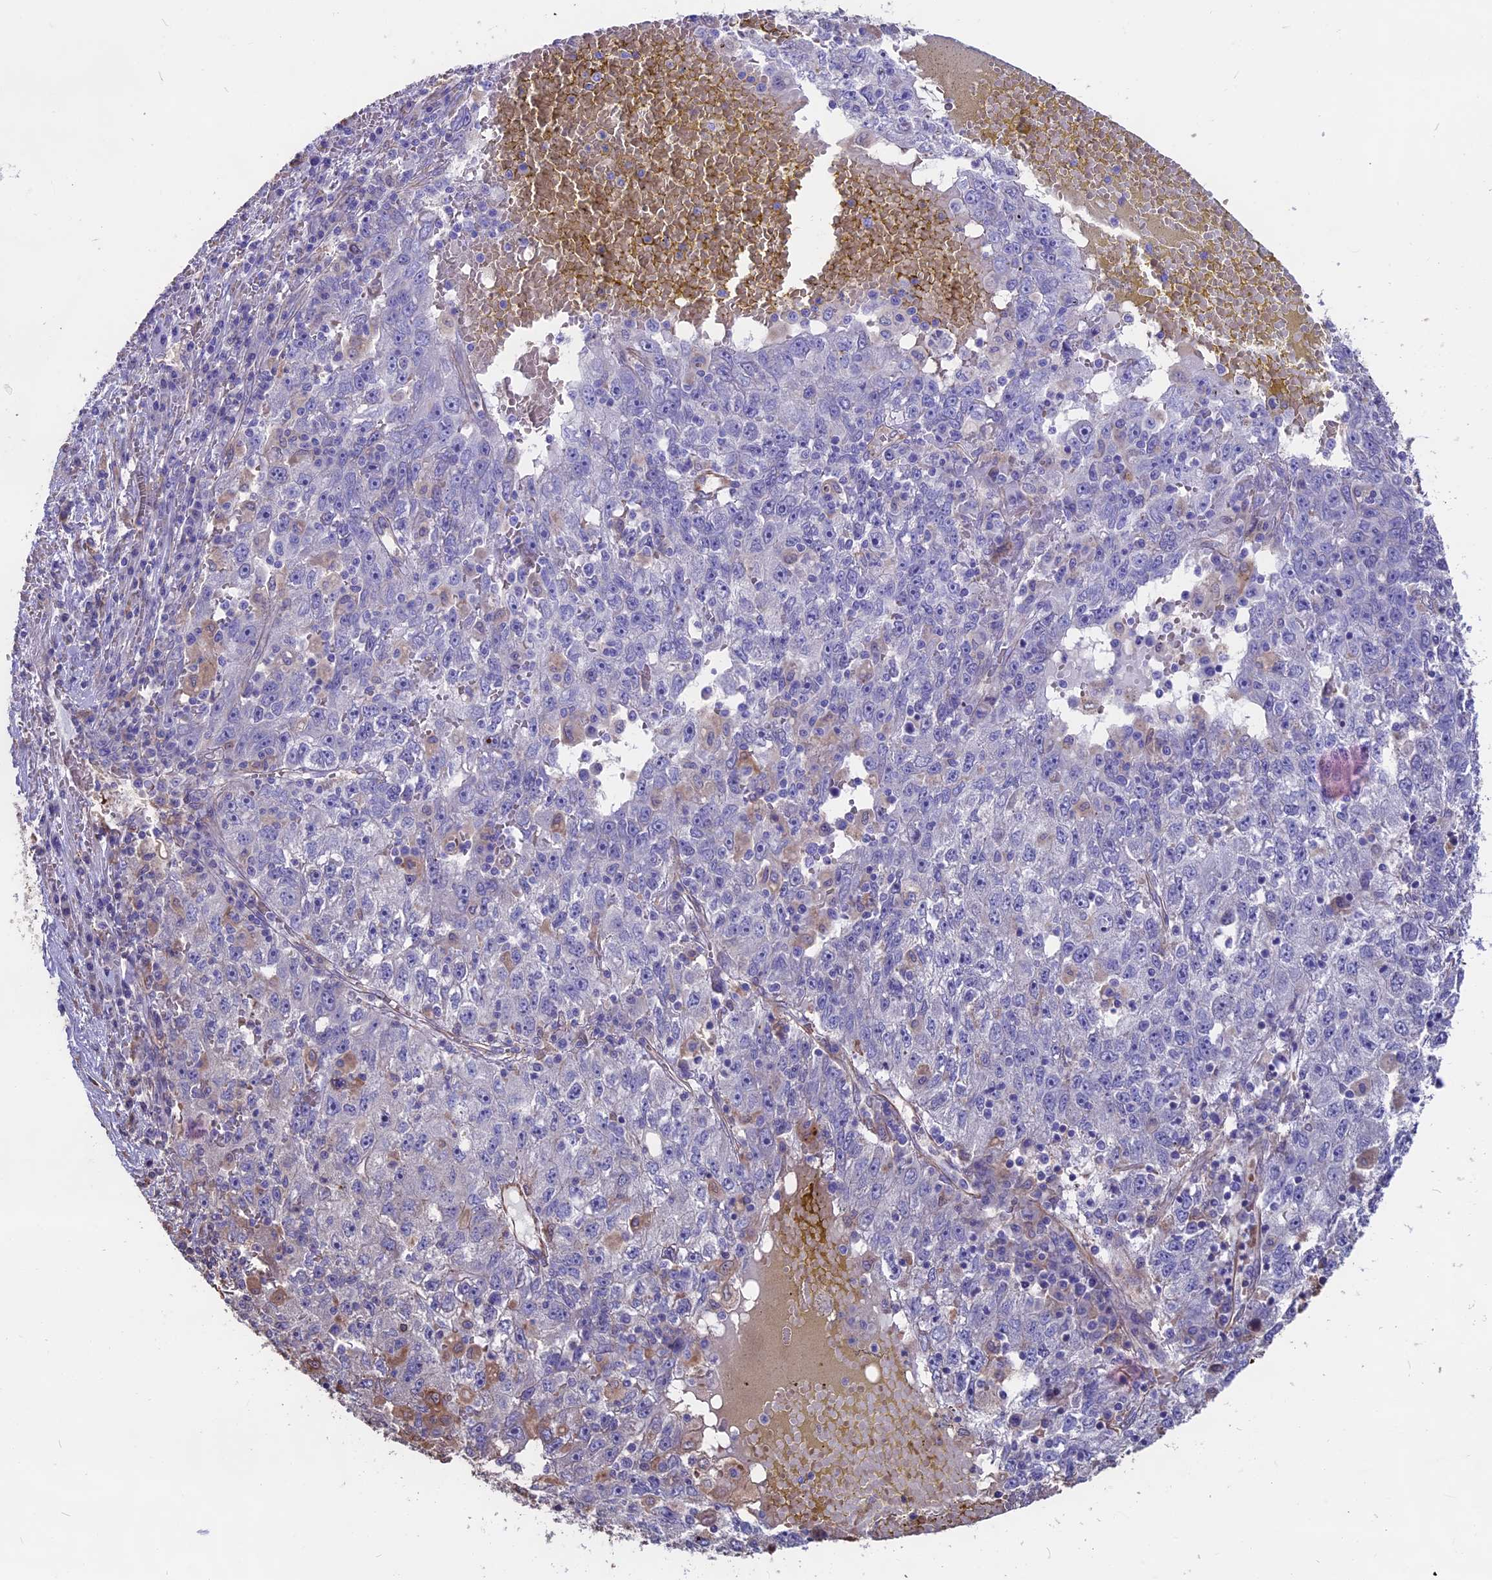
{"staining": {"intensity": "negative", "quantity": "none", "location": "none"}, "tissue": "liver cancer", "cell_type": "Tumor cells", "image_type": "cancer", "snomed": [{"axis": "morphology", "description": "Carcinoma, Hepatocellular, NOS"}, {"axis": "topography", "description": "Liver"}], "caption": "This is a micrograph of IHC staining of liver cancer (hepatocellular carcinoma), which shows no expression in tumor cells.", "gene": "SEH1L", "patient": {"sex": "male", "age": 49}}